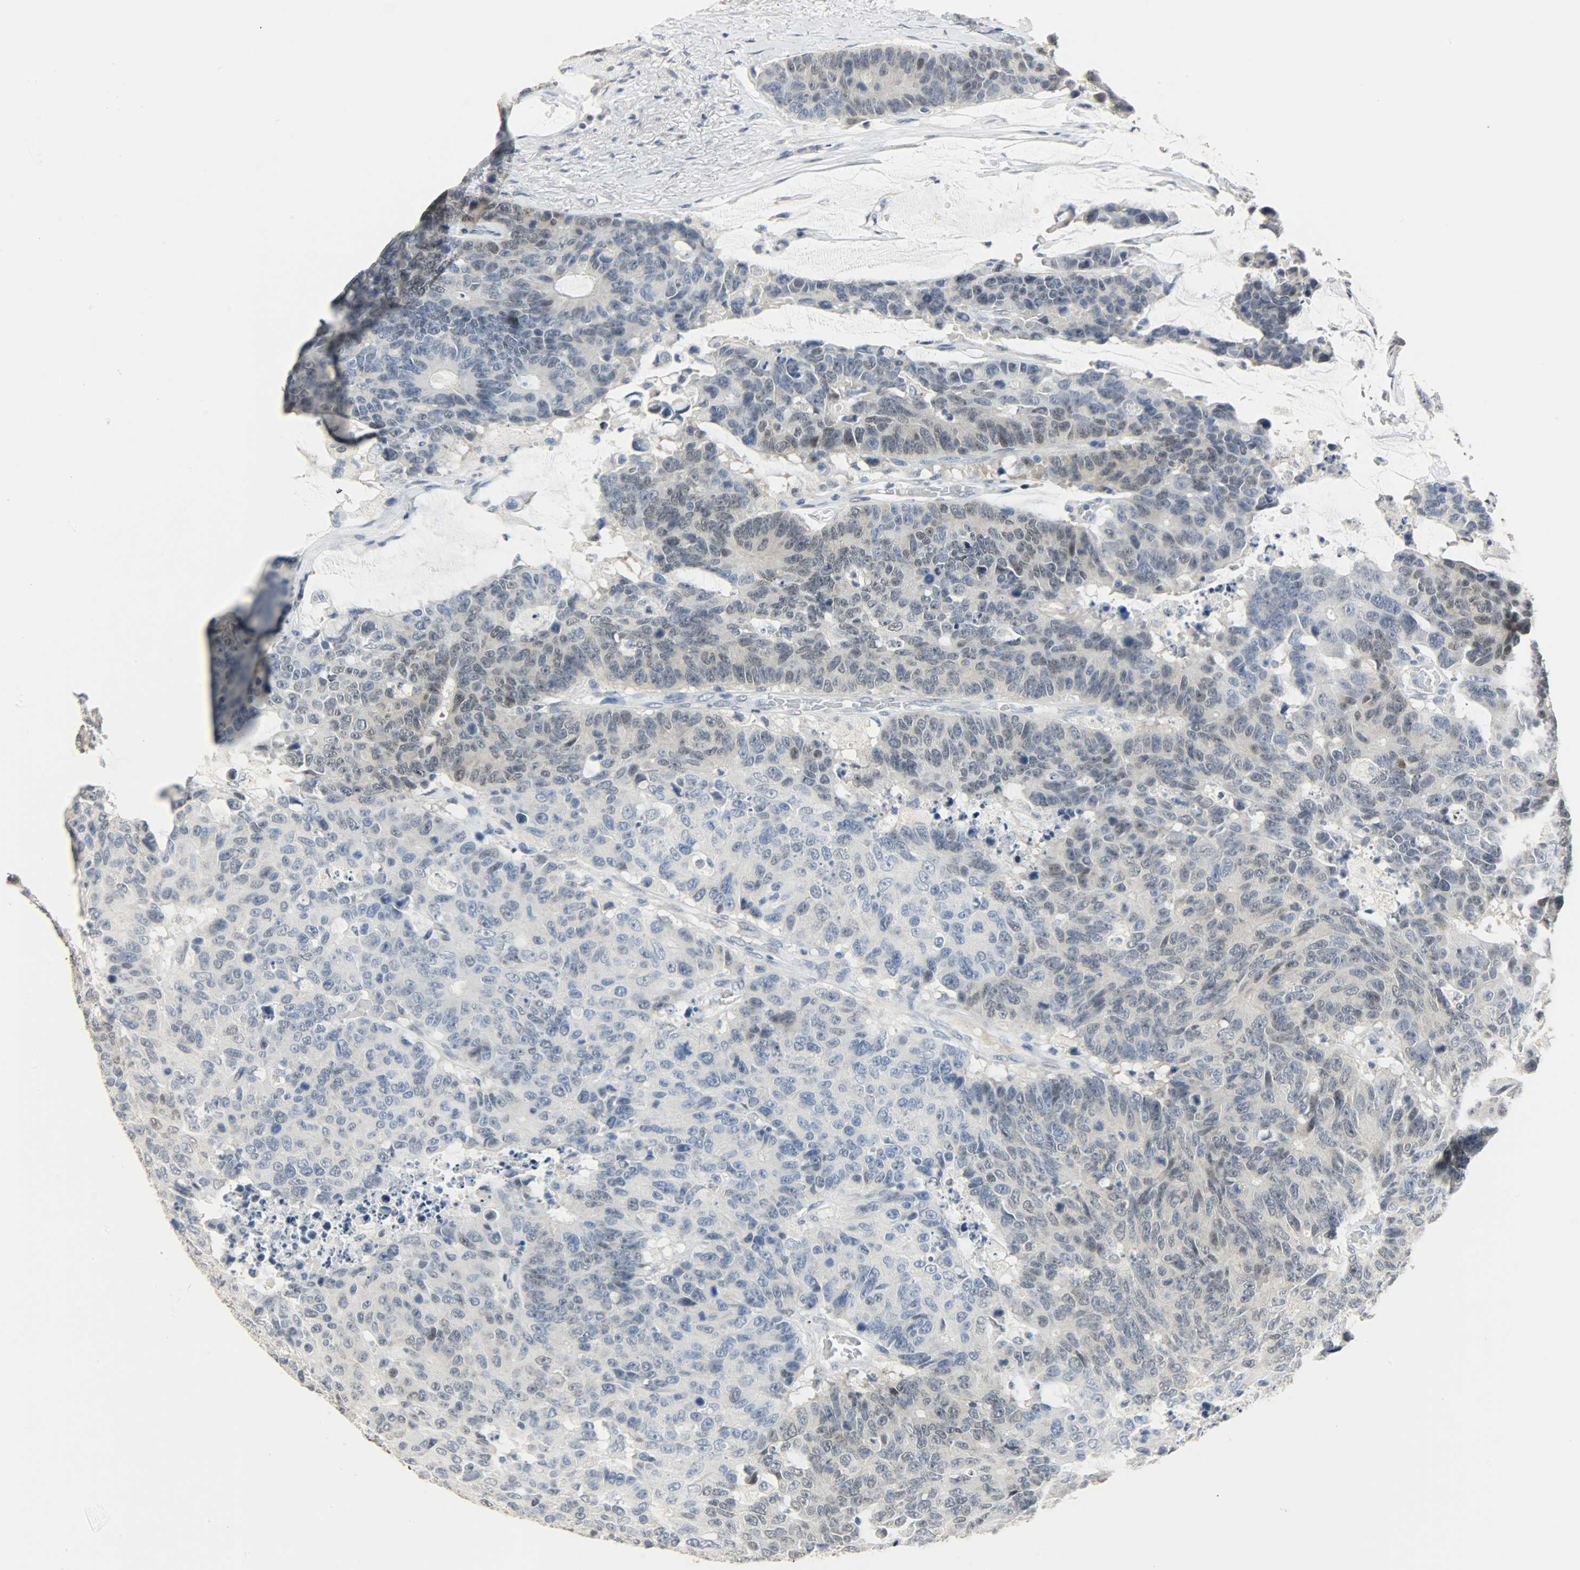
{"staining": {"intensity": "negative", "quantity": "none", "location": "none"}, "tissue": "colorectal cancer", "cell_type": "Tumor cells", "image_type": "cancer", "snomed": [{"axis": "morphology", "description": "Adenocarcinoma, NOS"}, {"axis": "topography", "description": "Colon"}], "caption": "Colorectal adenocarcinoma was stained to show a protein in brown. There is no significant expression in tumor cells.", "gene": "DNAJB6", "patient": {"sex": "female", "age": 86}}